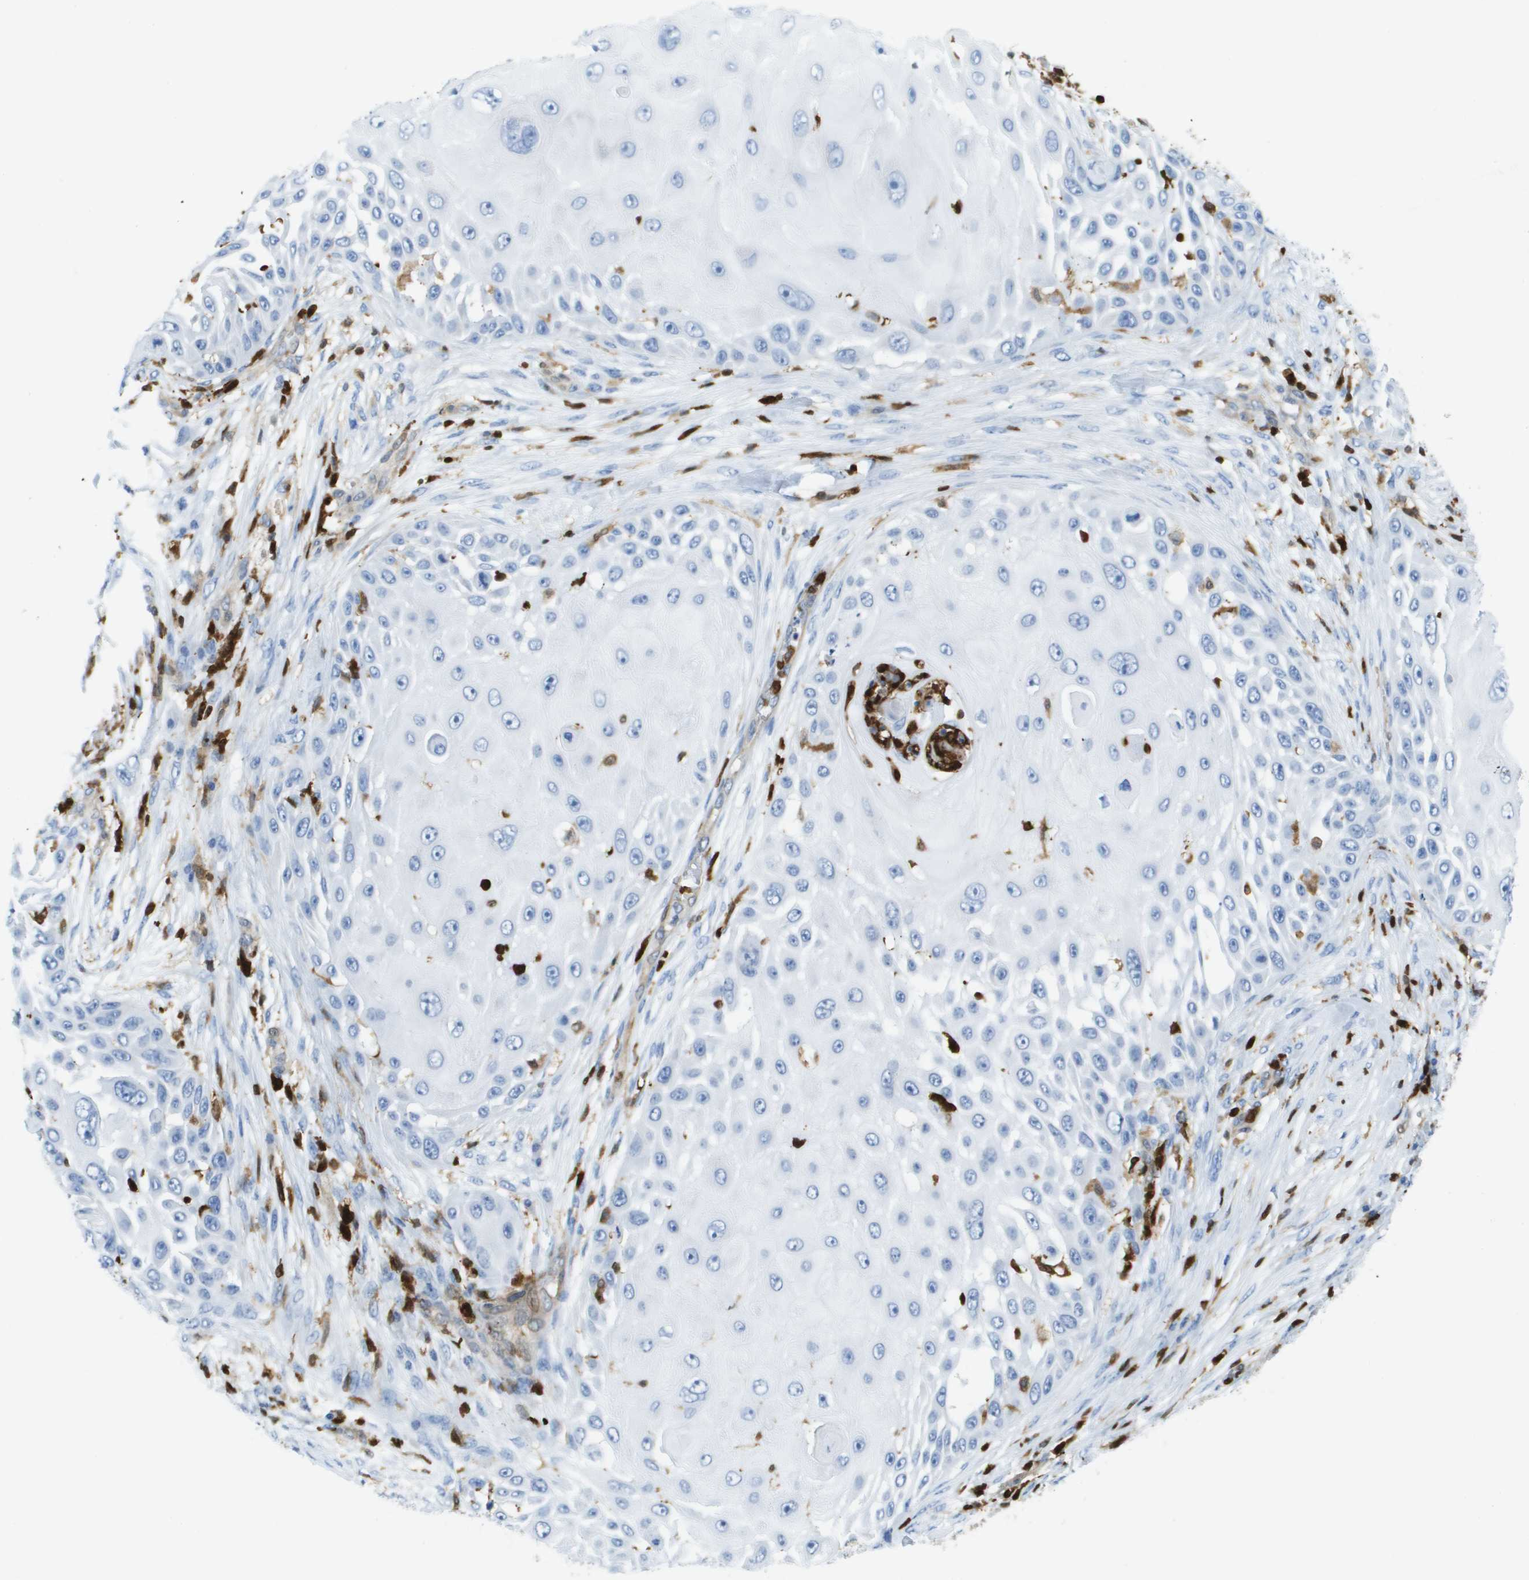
{"staining": {"intensity": "negative", "quantity": "none", "location": "none"}, "tissue": "skin cancer", "cell_type": "Tumor cells", "image_type": "cancer", "snomed": [{"axis": "morphology", "description": "Squamous cell carcinoma, NOS"}, {"axis": "topography", "description": "Skin"}], "caption": "Skin squamous cell carcinoma was stained to show a protein in brown. There is no significant expression in tumor cells. (Immunohistochemistry (ihc), brightfield microscopy, high magnification).", "gene": "DOCK5", "patient": {"sex": "female", "age": 44}}